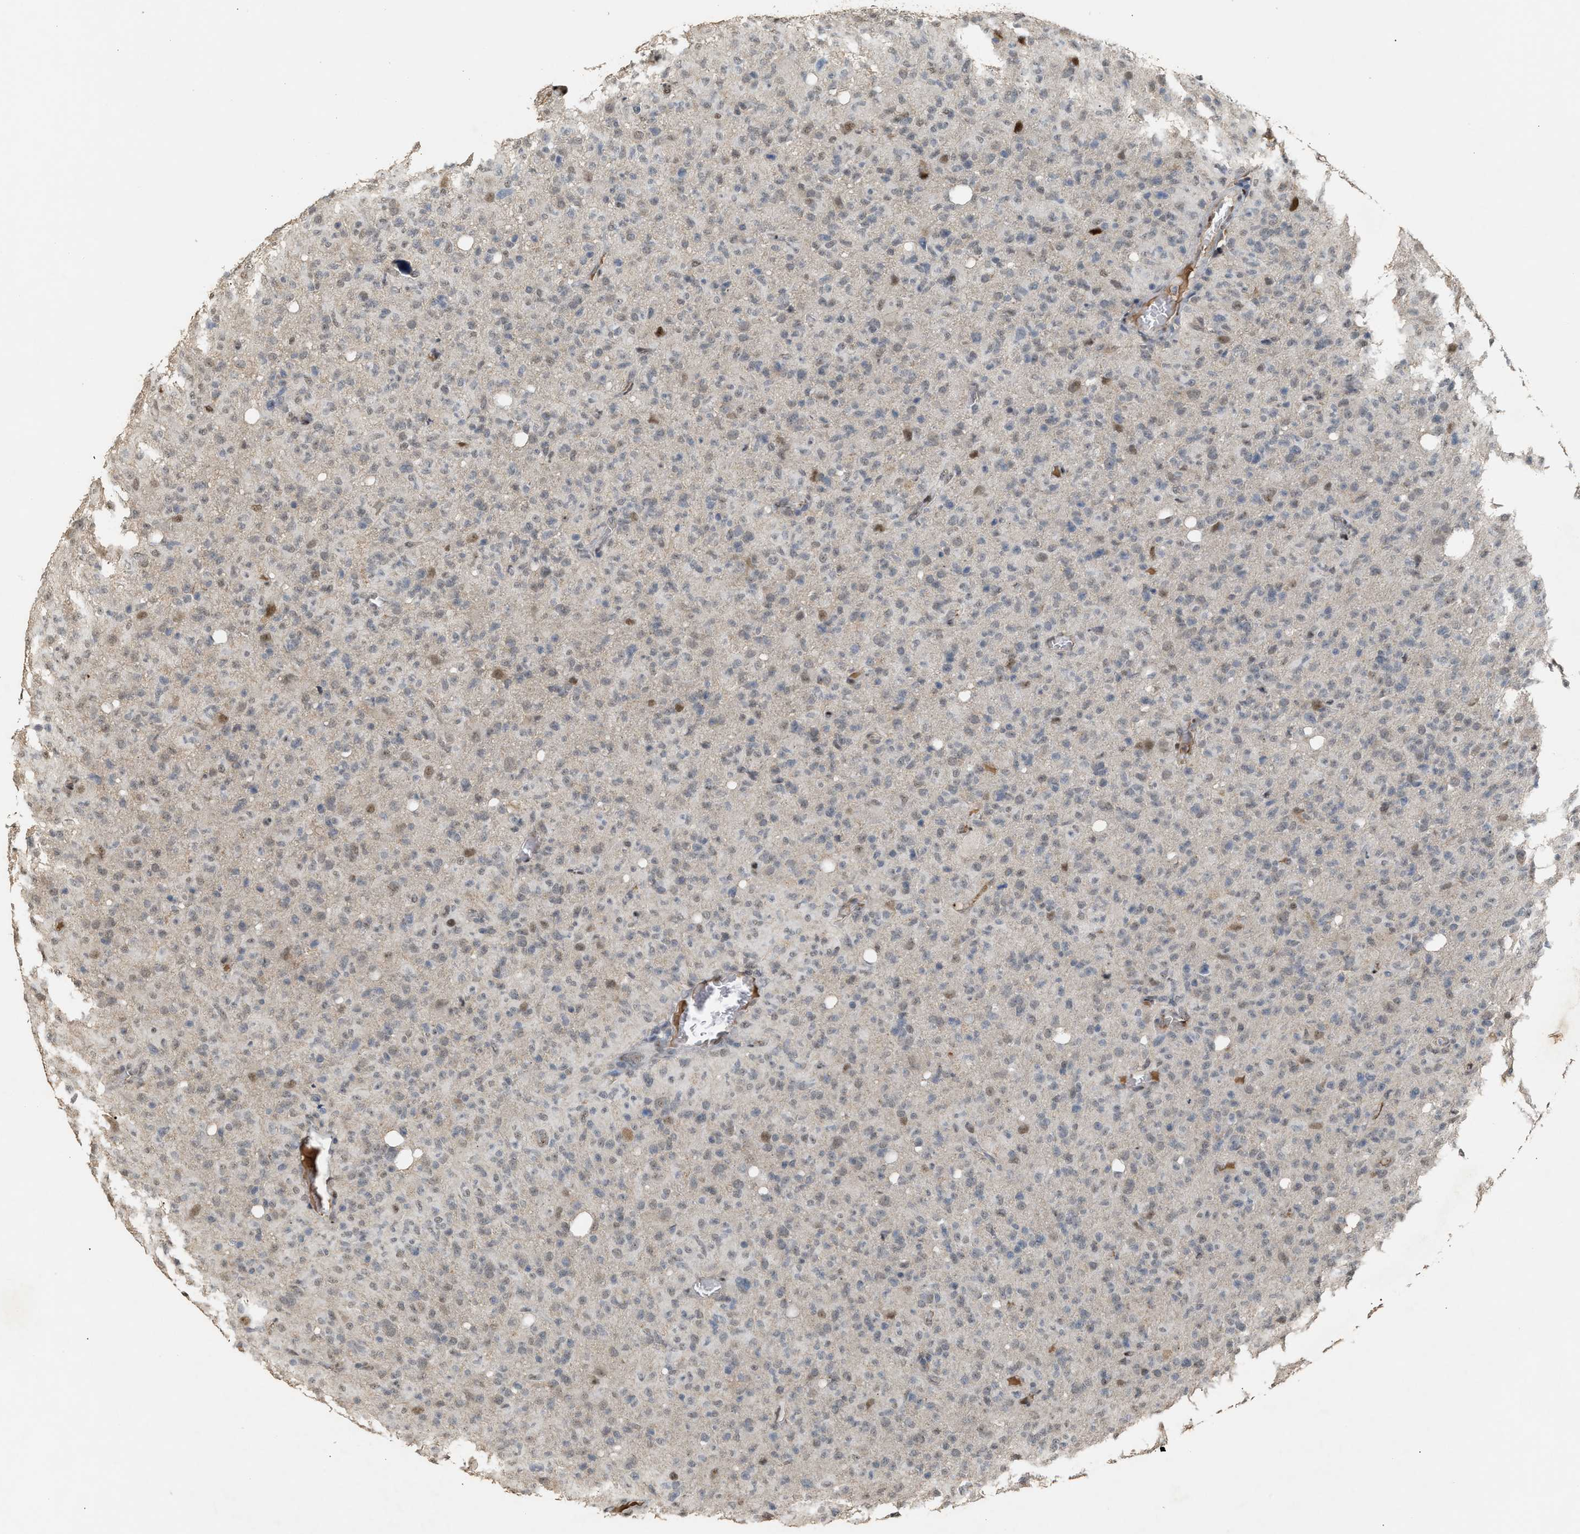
{"staining": {"intensity": "moderate", "quantity": "<25%", "location": "nuclear"}, "tissue": "glioma", "cell_type": "Tumor cells", "image_type": "cancer", "snomed": [{"axis": "morphology", "description": "Glioma, malignant, High grade"}, {"axis": "topography", "description": "Brain"}], "caption": "Glioma tissue demonstrates moderate nuclear staining in about <25% of tumor cells", "gene": "ZFAND5", "patient": {"sex": "female", "age": 57}}